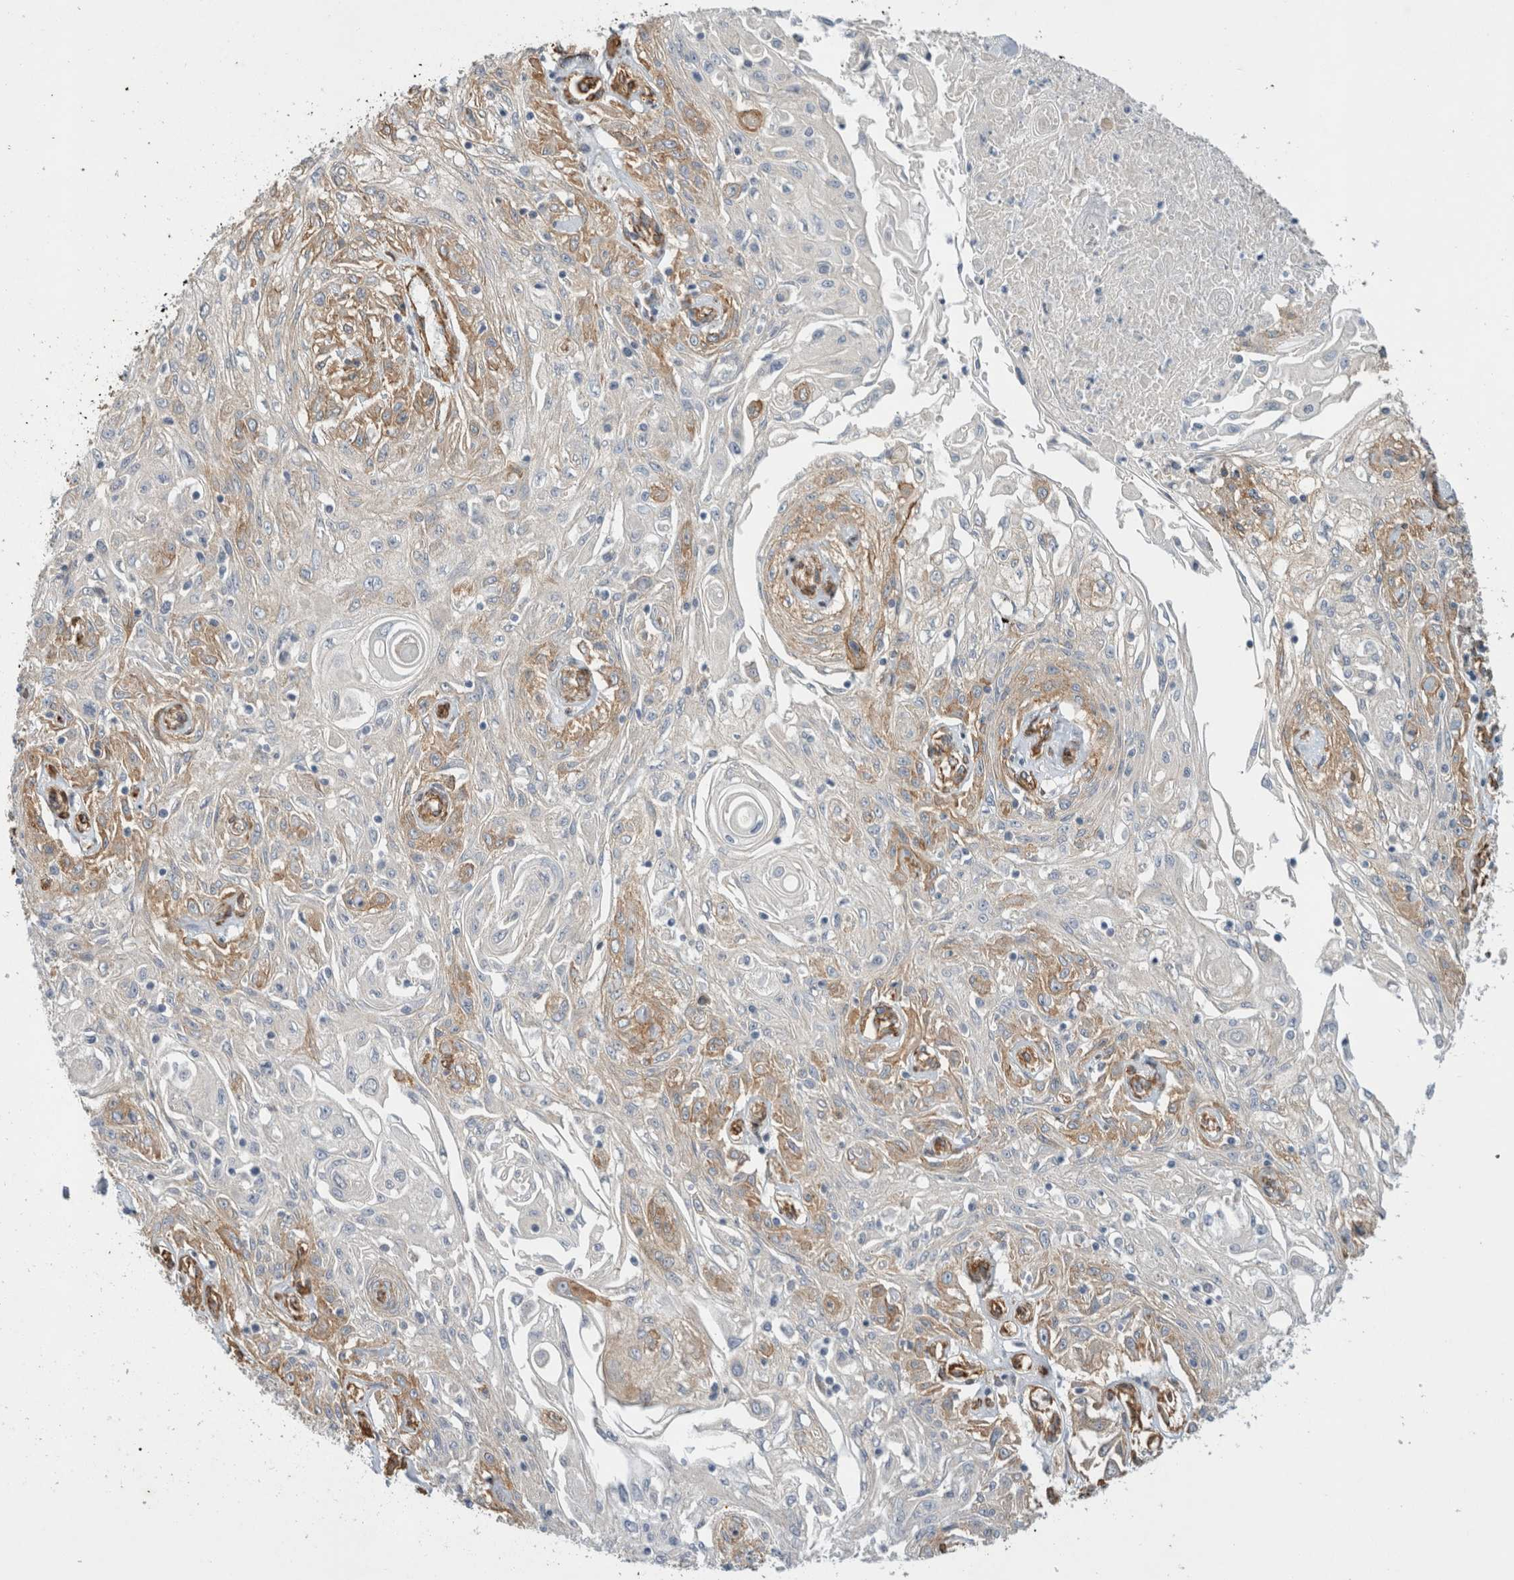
{"staining": {"intensity": "moderate", "quantity": "<25%", "location": "cytoplasmic/membranous"}, "tissue": "skin cancer", "cell_type": "Tumor cells", "image_type": "cancer", "snomed": [{"axis": "morphology", "description": "Squamous cell carcinoma, NOS"}, {"axis": "morphology", "description": "Squamous cell carcinoma, metastatic, NOS"}, {"axis": "topography", "description": "Skin"}, {"axis": "topography", "description": "Lymph node"}], "caption": "Immunohistochemical staining of human skin cancer reveals moderate cytoplasmic/membranous protein staining in about <25% of tumor cells.", "gene": "JMJD4", "patient": {"sex": "male", "age": 75}}